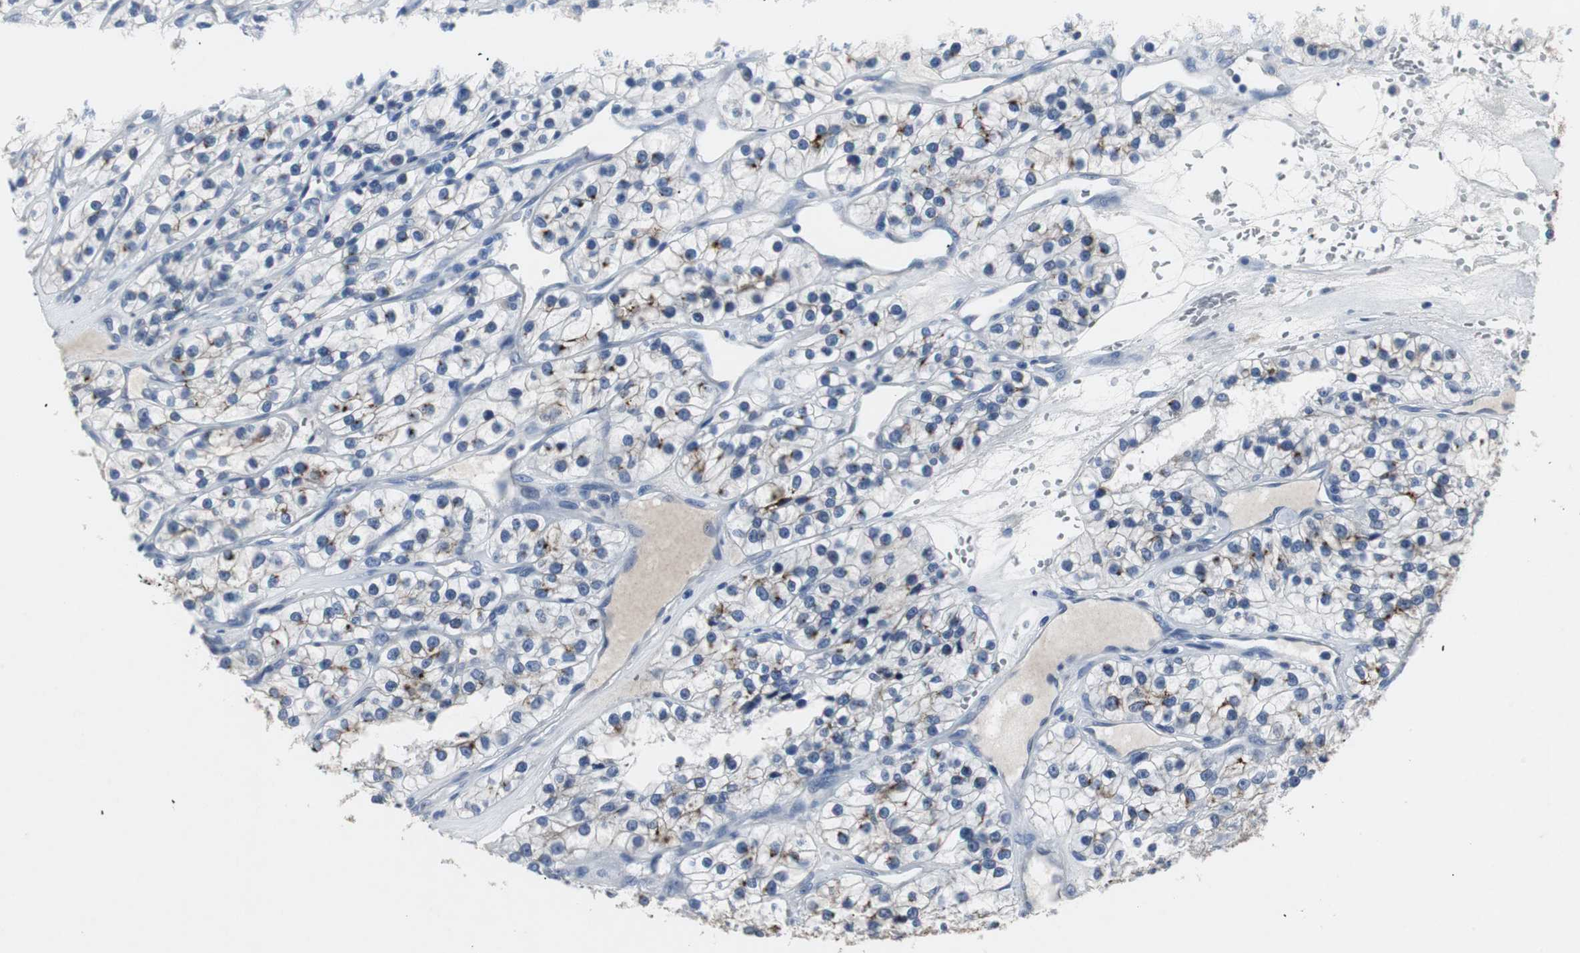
{"staining": {"intensity": "strong", "quantity": "<25%", "location": "cytoplasmic/membranous"}, "tissue": "renal cancer", "cell_type": "Tumor cells", "image_type": "cancer", "snomed": [{"axis": "morphology", "description": "Adenocarcinoma, NOS"}, {"axis": "topography", "description": "Kidney"}], "caption": "Brown immunohistochemical staining in human renal cancer exhibits strong cytoplasmic/membranous positivity in about <25% of tumor cells.", "gene": "LRP2", "patient": {"sex": "female", "age": 57}}